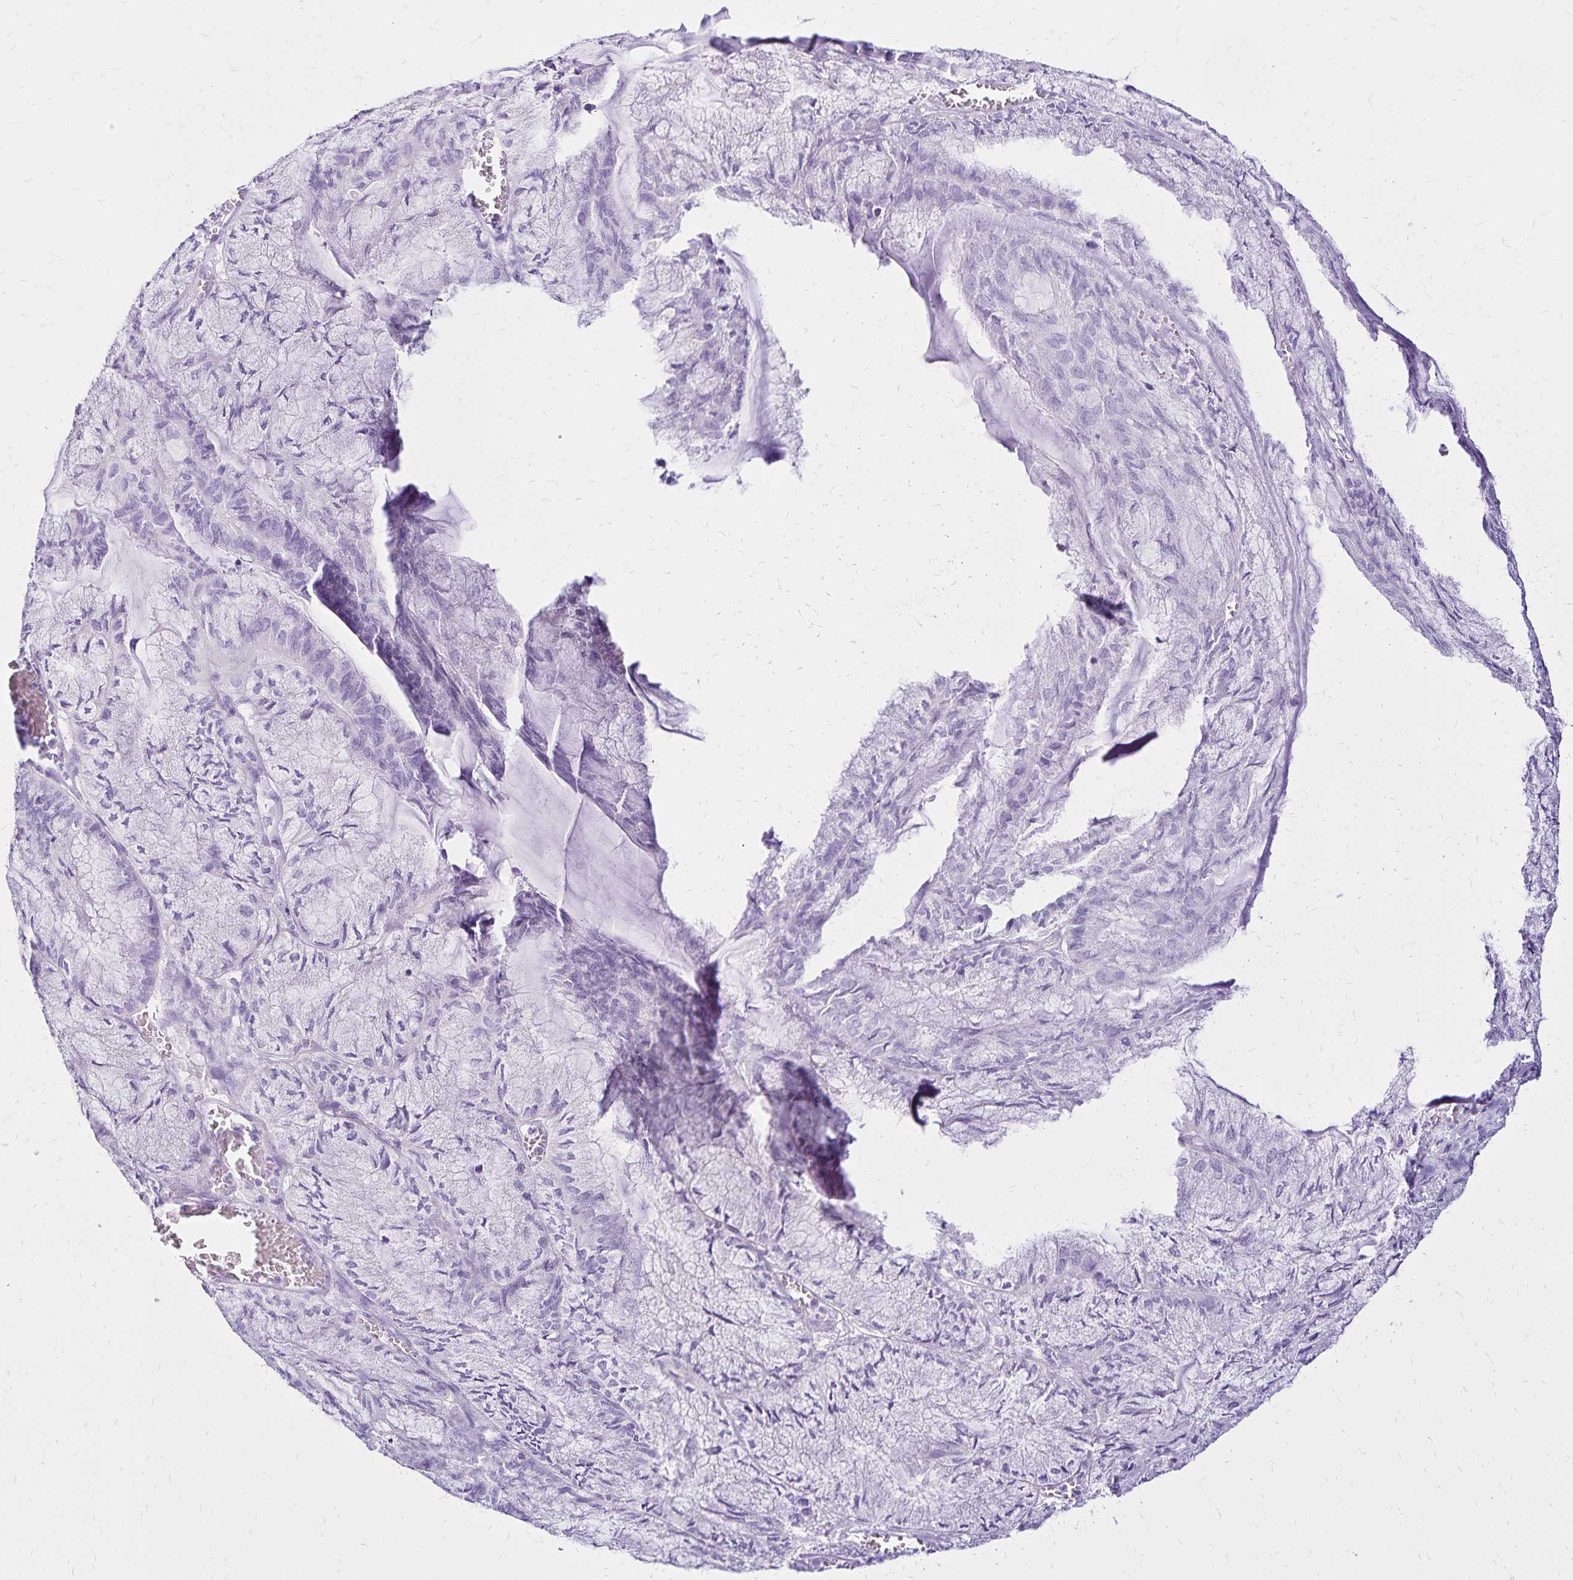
{"staining": {"intensity": "negative", "quantity": "none", "location": "none"}, "tissue": "endometrial cancer", "cell_type": "Tumor cells", "image_type": "cancer", "snomed": [{"axis": "morphology", "description": "Carcinoma, NOS"}, {"axis": "topography", "description": "Endometrium"}], "caption": "IHC photomicrograph of human endometrial cancer stained for a protein (brown), which demonstrates no expression in tumor cells.", "gene": "LIN28B", "patient": {"sex": "female", "age": 62}}